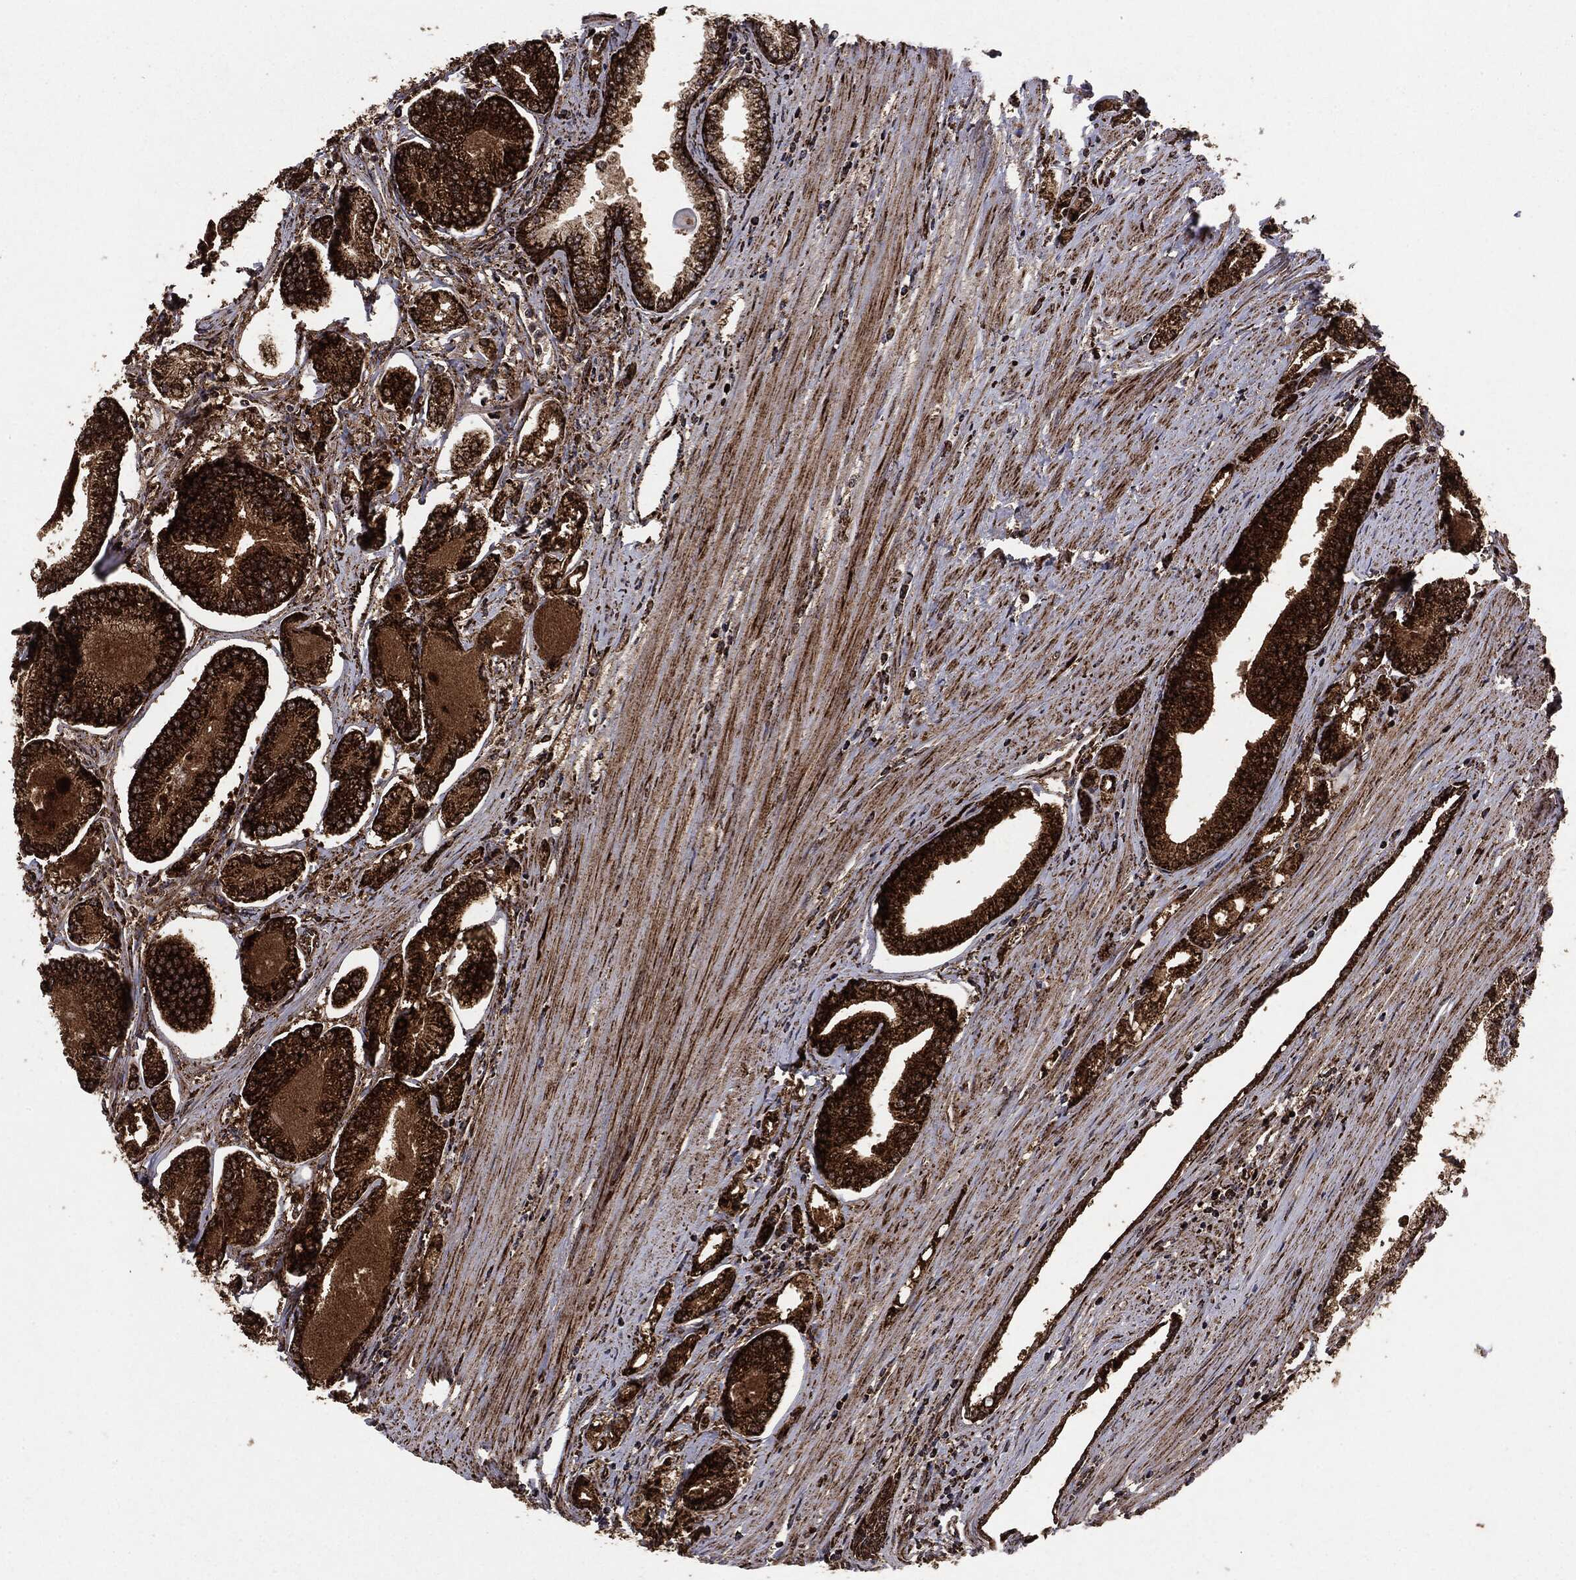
{"staining": {"intensity": "strong", "quantity": ">75%", "location": "cytoplasmic/membranous"}, "tissue": "prostate cancer", "cell_type": "Tumor cells", "image_type": "cancer", "snomed": [{"axis": "morphology", "description": "Adenocarcinoma, Low grade"}, {"axis": "topography", "description": "Prostate"}], "caption": "Brown immunohistochemical staining in human prostate adenocarcinoma (low-grade) shows strong cytoplasmic/membranous staining in approximately >75% of tumor cells.", "gene": "MAP2K1", "patient": {"sex": "male", "age": 72}}